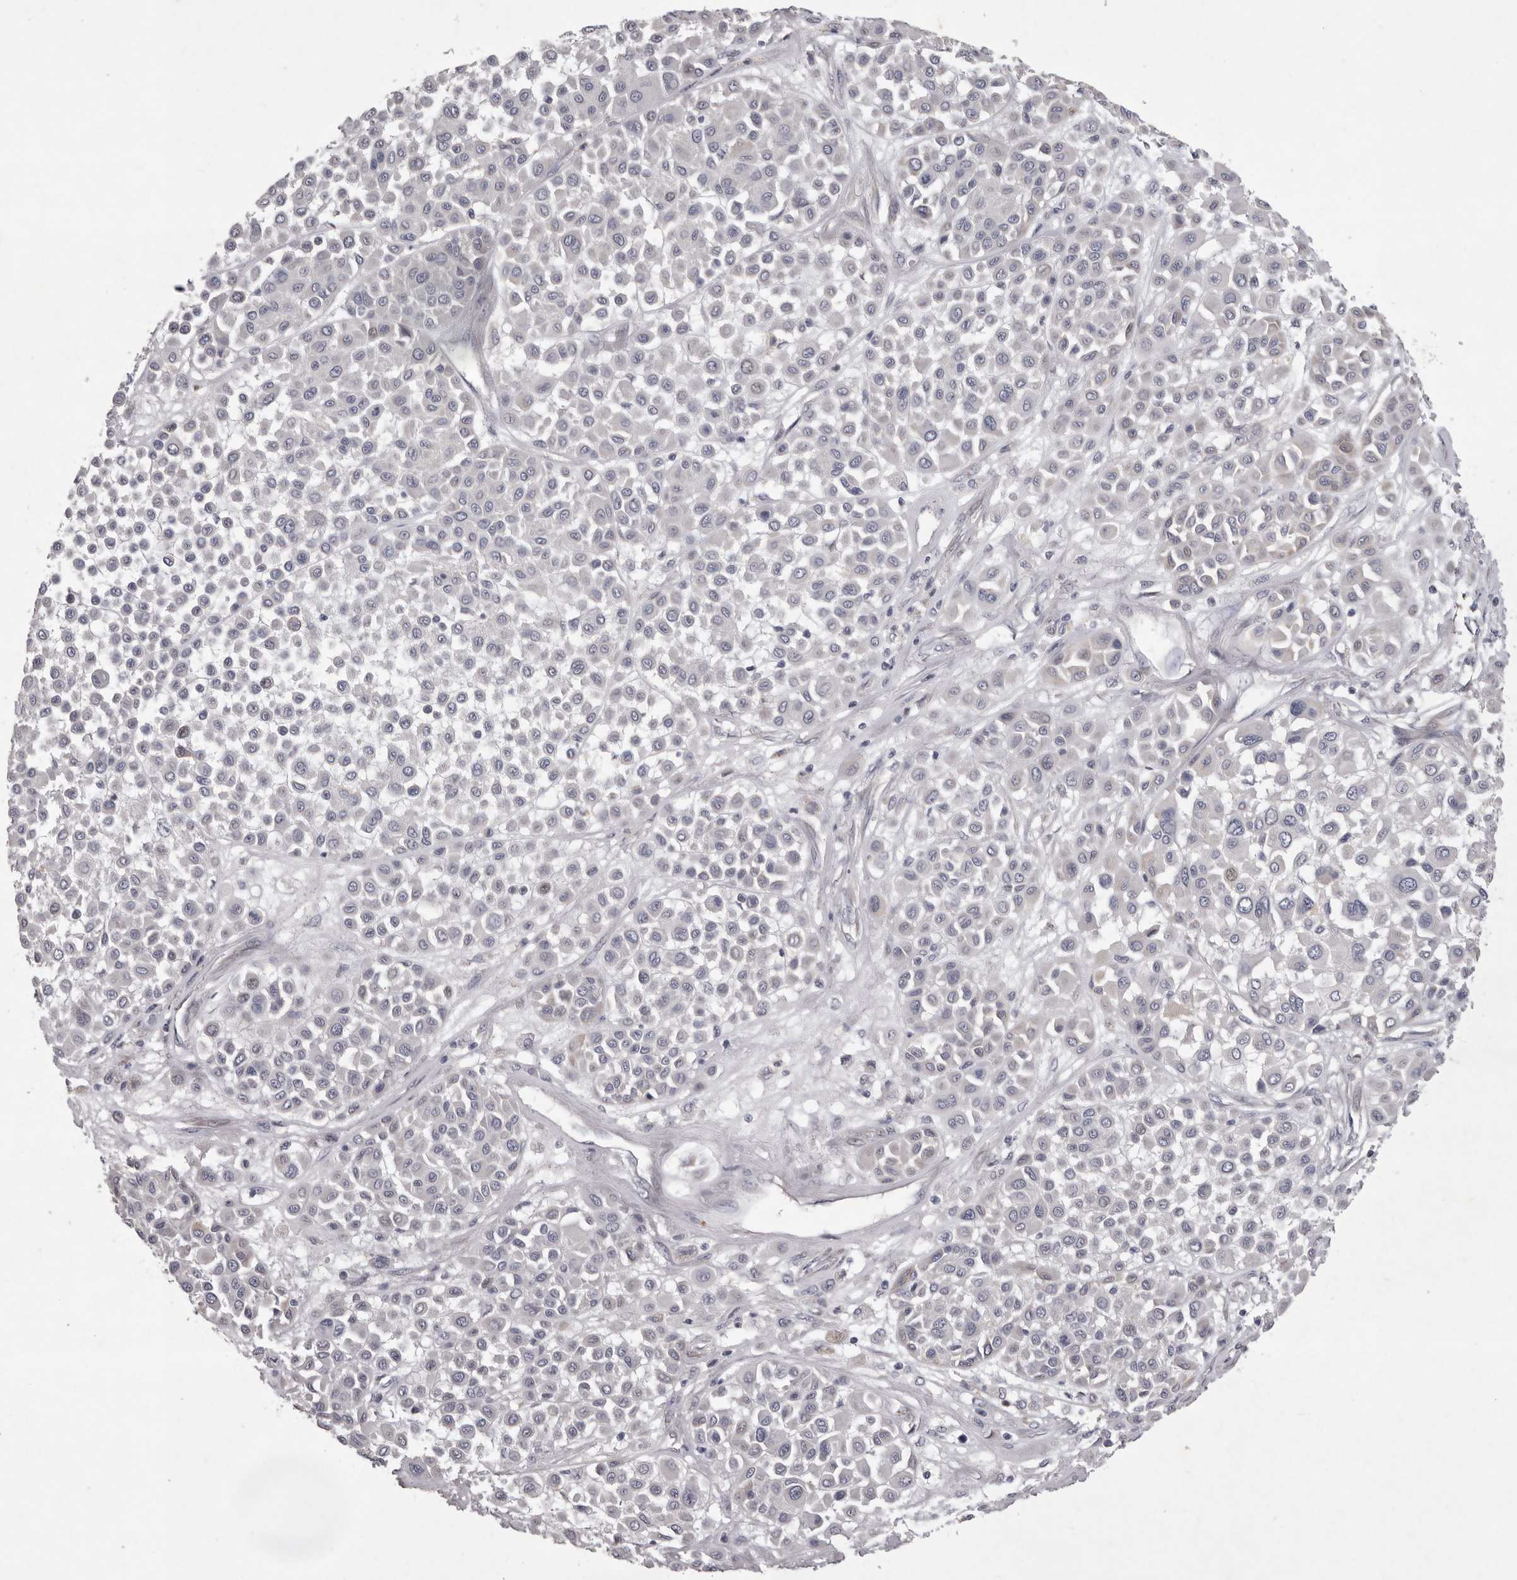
{"staining": {"intensity": "negative", "quantity": "none", "location": "none"}, "tissue": "melanoma", "cell_type": "Tumor cells", "image_type": "cancer", "snomed": [{"axis": "morphology", "description": "Malignant melanoma, Metastatic site"}, {"axis": "topography", "description": "Soft tissue"}], "caption": "The micrograph shows no significant staining in tumor cells of malignant melanoma (metastatic site).", "gene": "NKAIN4", "patient": {"sex": "male", "age": 41}}